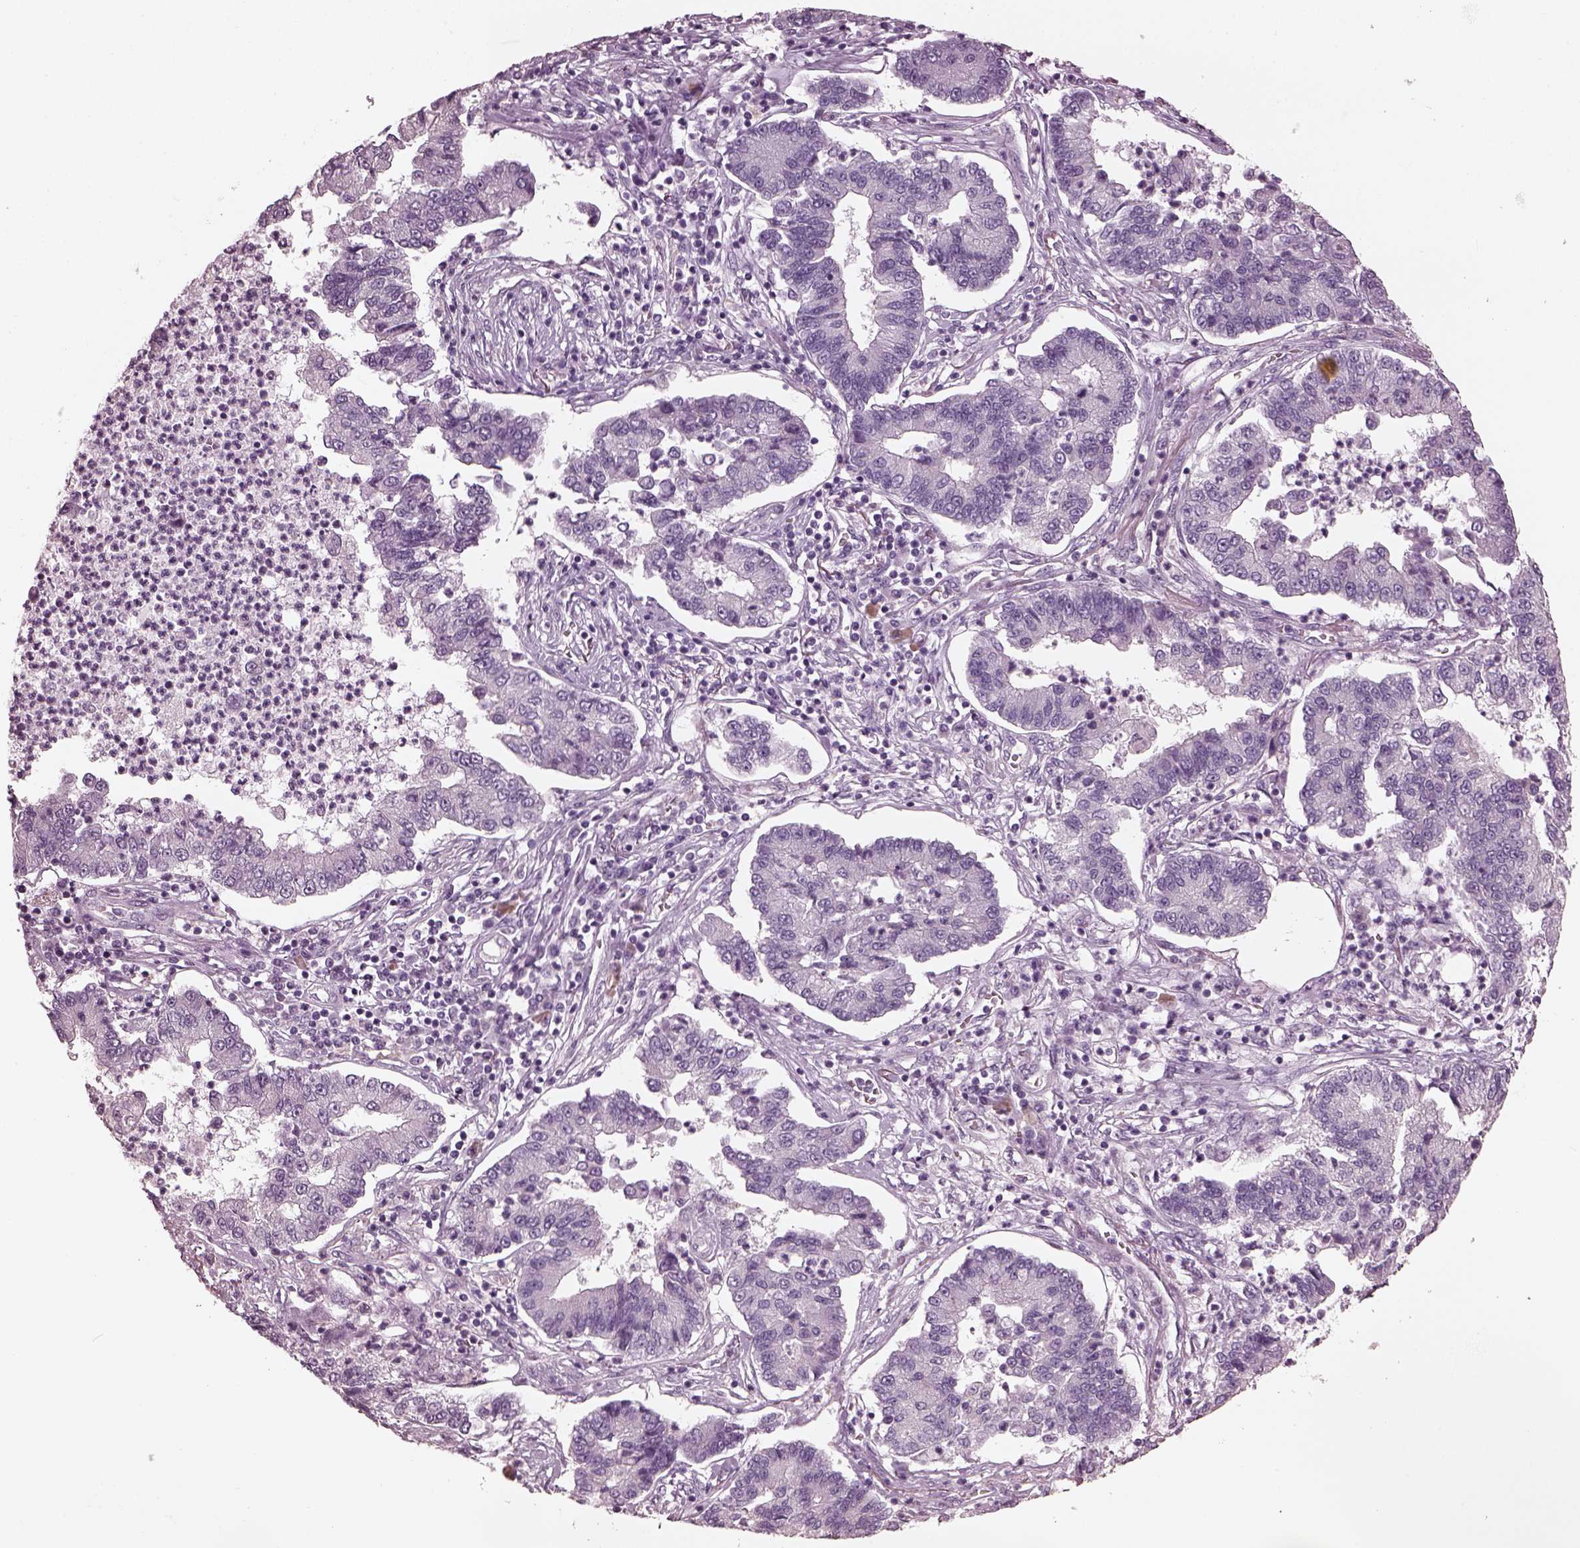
{"staining": {"intensity": "negative", "quantity": "none", "location": "none"}, "tissue": "lung cancer", "cell_type": "Tumor cells", "image_type": "cancer", "snomed": [{"axis": "morphology", "description": "Adenocarcinoma, NOS"}, {"axis": "topography", "description": "Lung"}], "caption": "Immunohistochemical staining of human lung cancer demonstrates no significant positivity in tumor cells. (DAB (3,3'-diaminobenzidine) immunohistochemistry visualized using brightfield microscopy, high magnification).", "gene": "OPTC", "patient": {"sex": "female", "age": 57}}